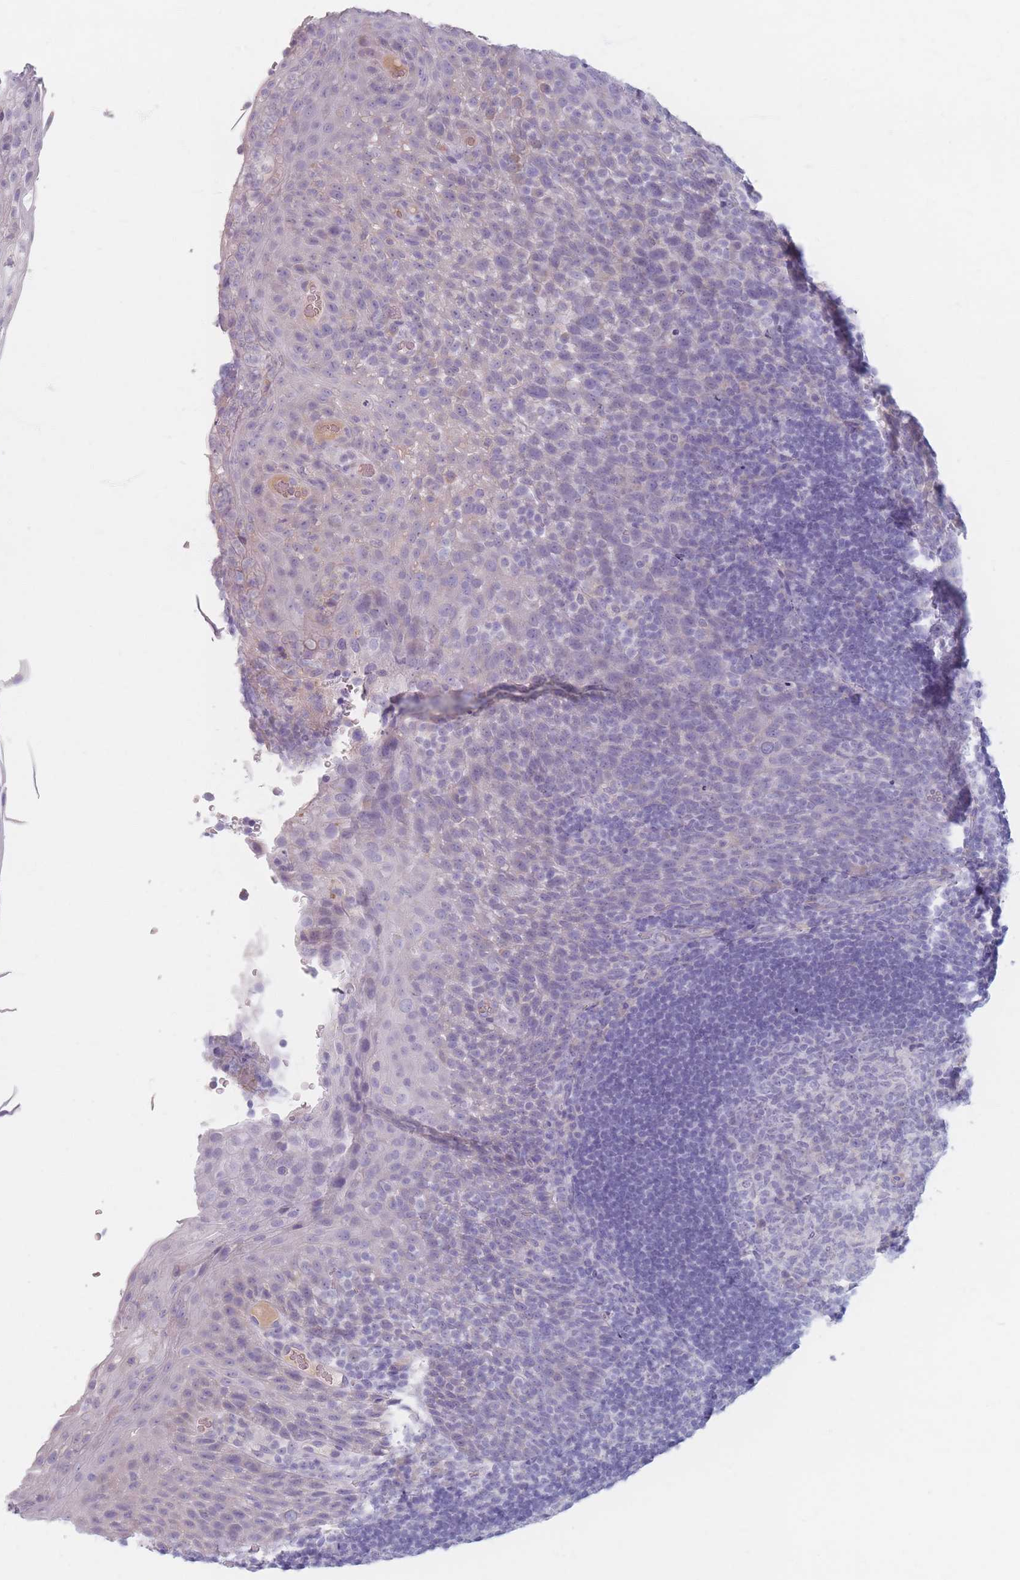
{"staining": {"intensity": "negative", "quantity": "none", "location": "none"}, "tissue": "tonsil", "cell_type": "Germinal center cells", "image_type": "normal", "snomed": [{"axis": "morphology", "description": "Normal tissue, NOS"}, {"axis": "topography", "description": "Tonsil"}], "caption": "This is a micrograph of IHC staining of unremarkable tonsil, which shows no positivity in germinal center cells.", "gene": "PIGM", "patient": {"sex": "male", "age": 17}}